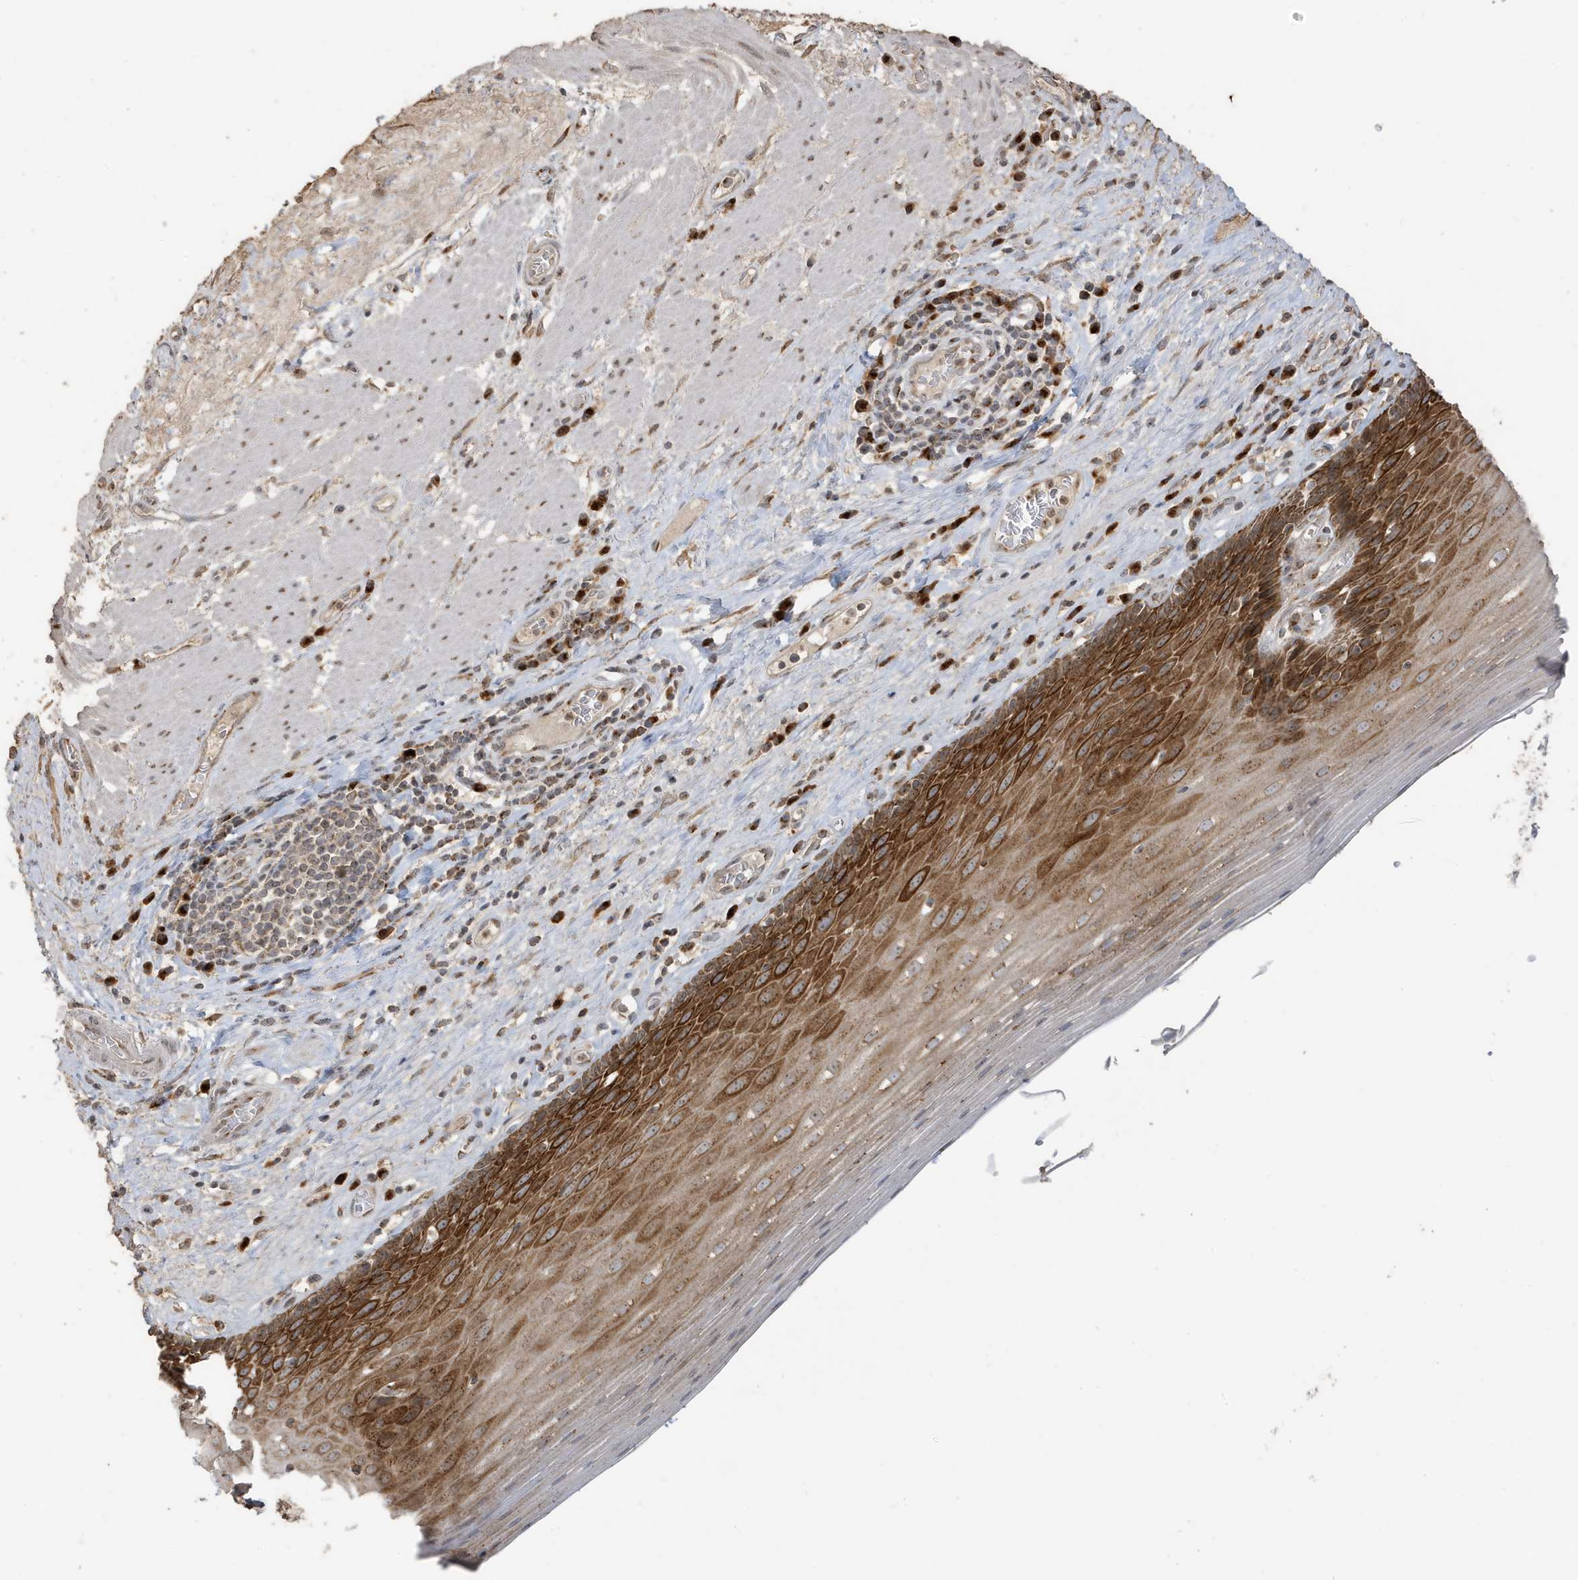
{"staining": {"intensity": "strong", "quantity": ">75%", "location": "cytoplasmic/membranous"}, "tissue": "esophagus", "cell_type": "Squamous epithelial cells", "image_type": "normal", "snomed": [{"axis": "morphology", "description": "Normal tissue, NOS"}, {"axis": "topography", "description": "Esophagus"}], "caption": "Squamous epithelial cells demonstrate high levels of strong cytoplasmic/membranous positivity in approximately >75% of cells in normal esophagus. The protein of interest is shown in brown color, while the nuclei are stained blue.", "gene": "RER1", "patient": {"sex": "male", "age": 62}}